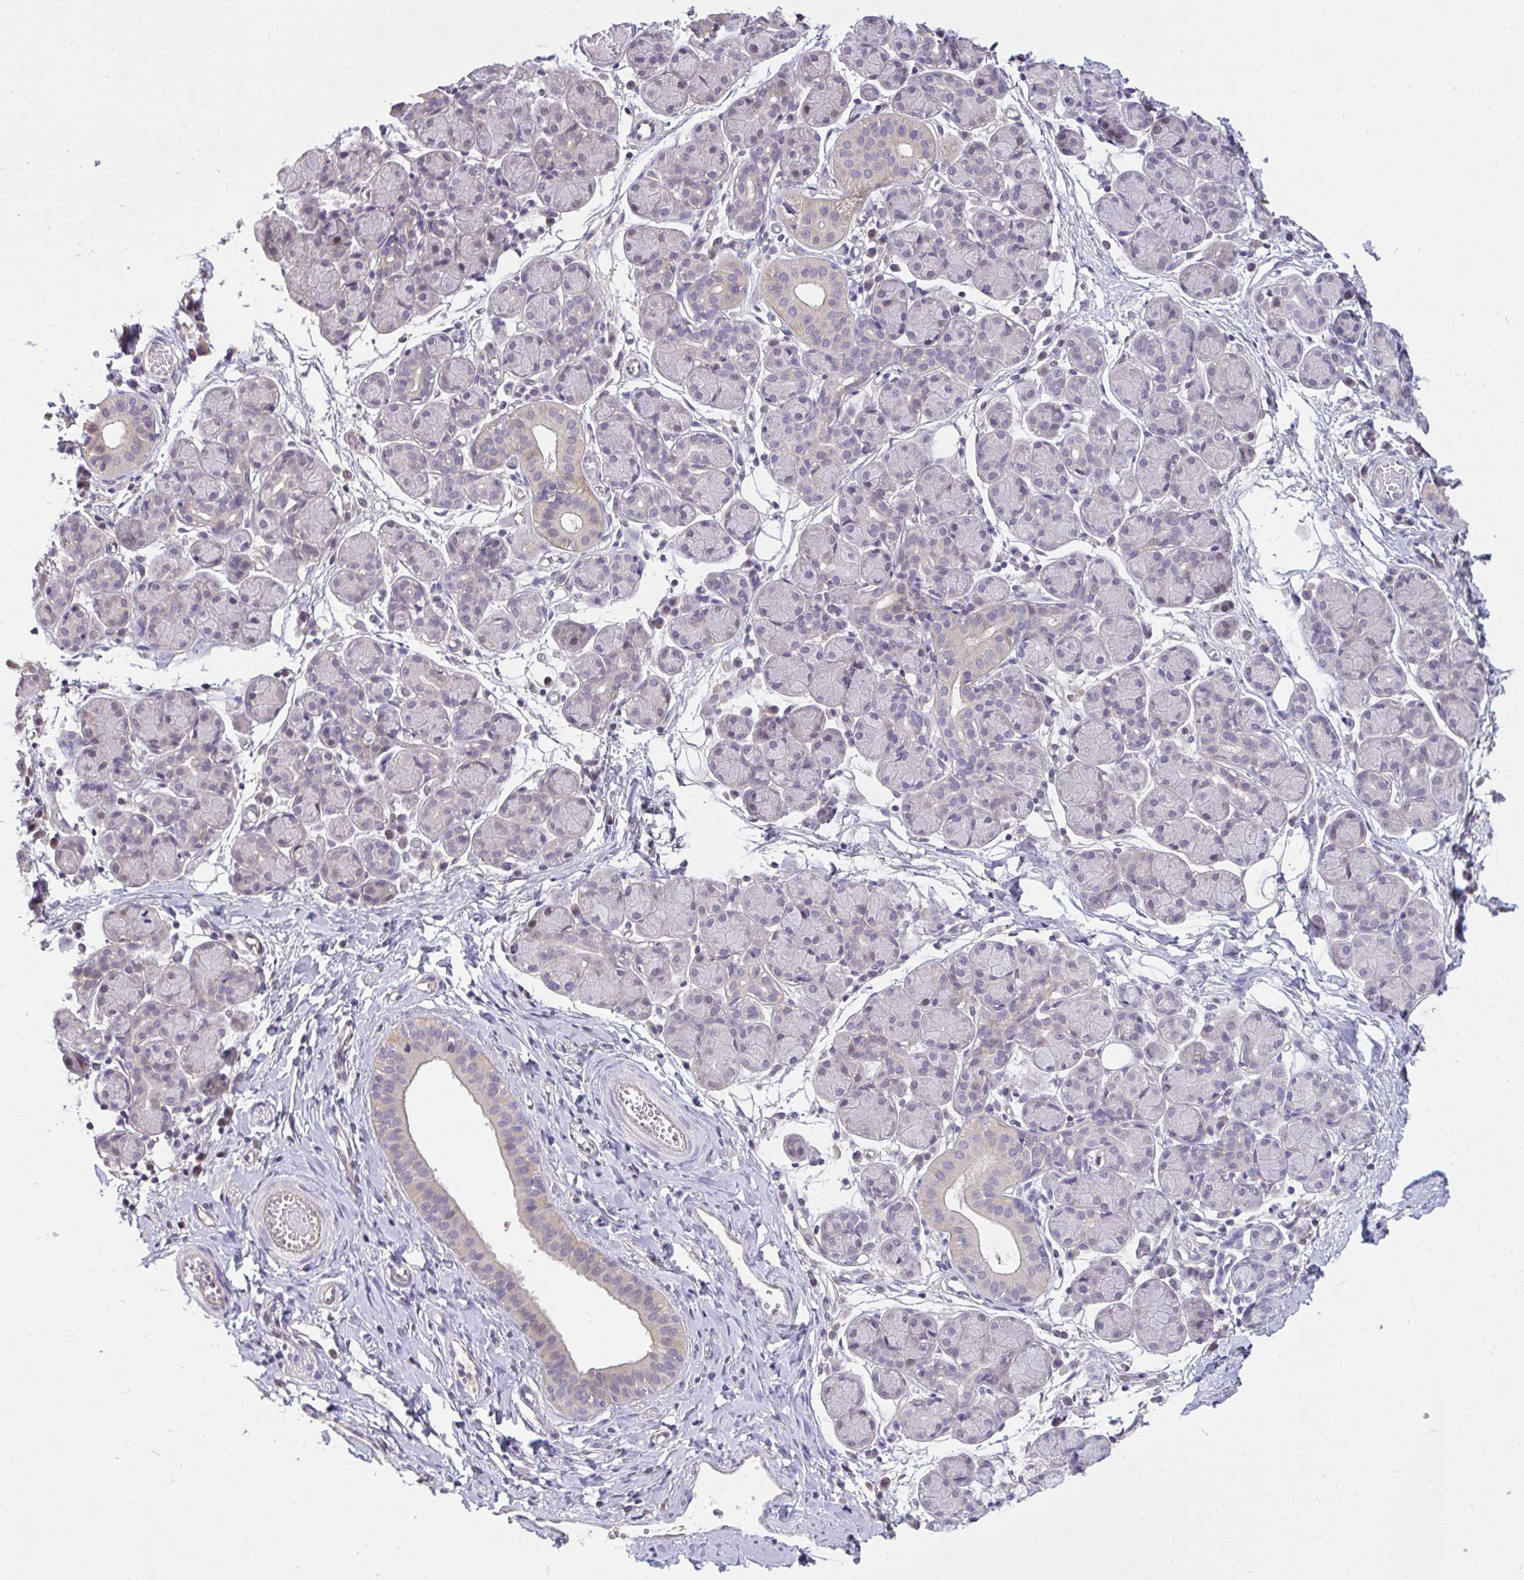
{"staining": {"intensity": "weak", "quantity": "<25%", "location": "cytoplasmic/membranous"}, "tissue": "salivary gland", "cell_type": "Glandular cells", "image_type": "normal", "snomed": [{"axis": "morphology", "description": "Normal tissue, NOS"}, {"axis": "morphology", "description": "Inflammation, NOS"}, {"axis": "topography", "description": "Lymph node"}, {"axis": "topography", "description": "Salivary gland"}], "caption": "Immunohistochemical staining of benign salivary gland displays no significant positivity in glandular cells. Nuclei are stained in blue.", "gene": "C19orf54", "patient": {"sex": "male", "age": 3}}